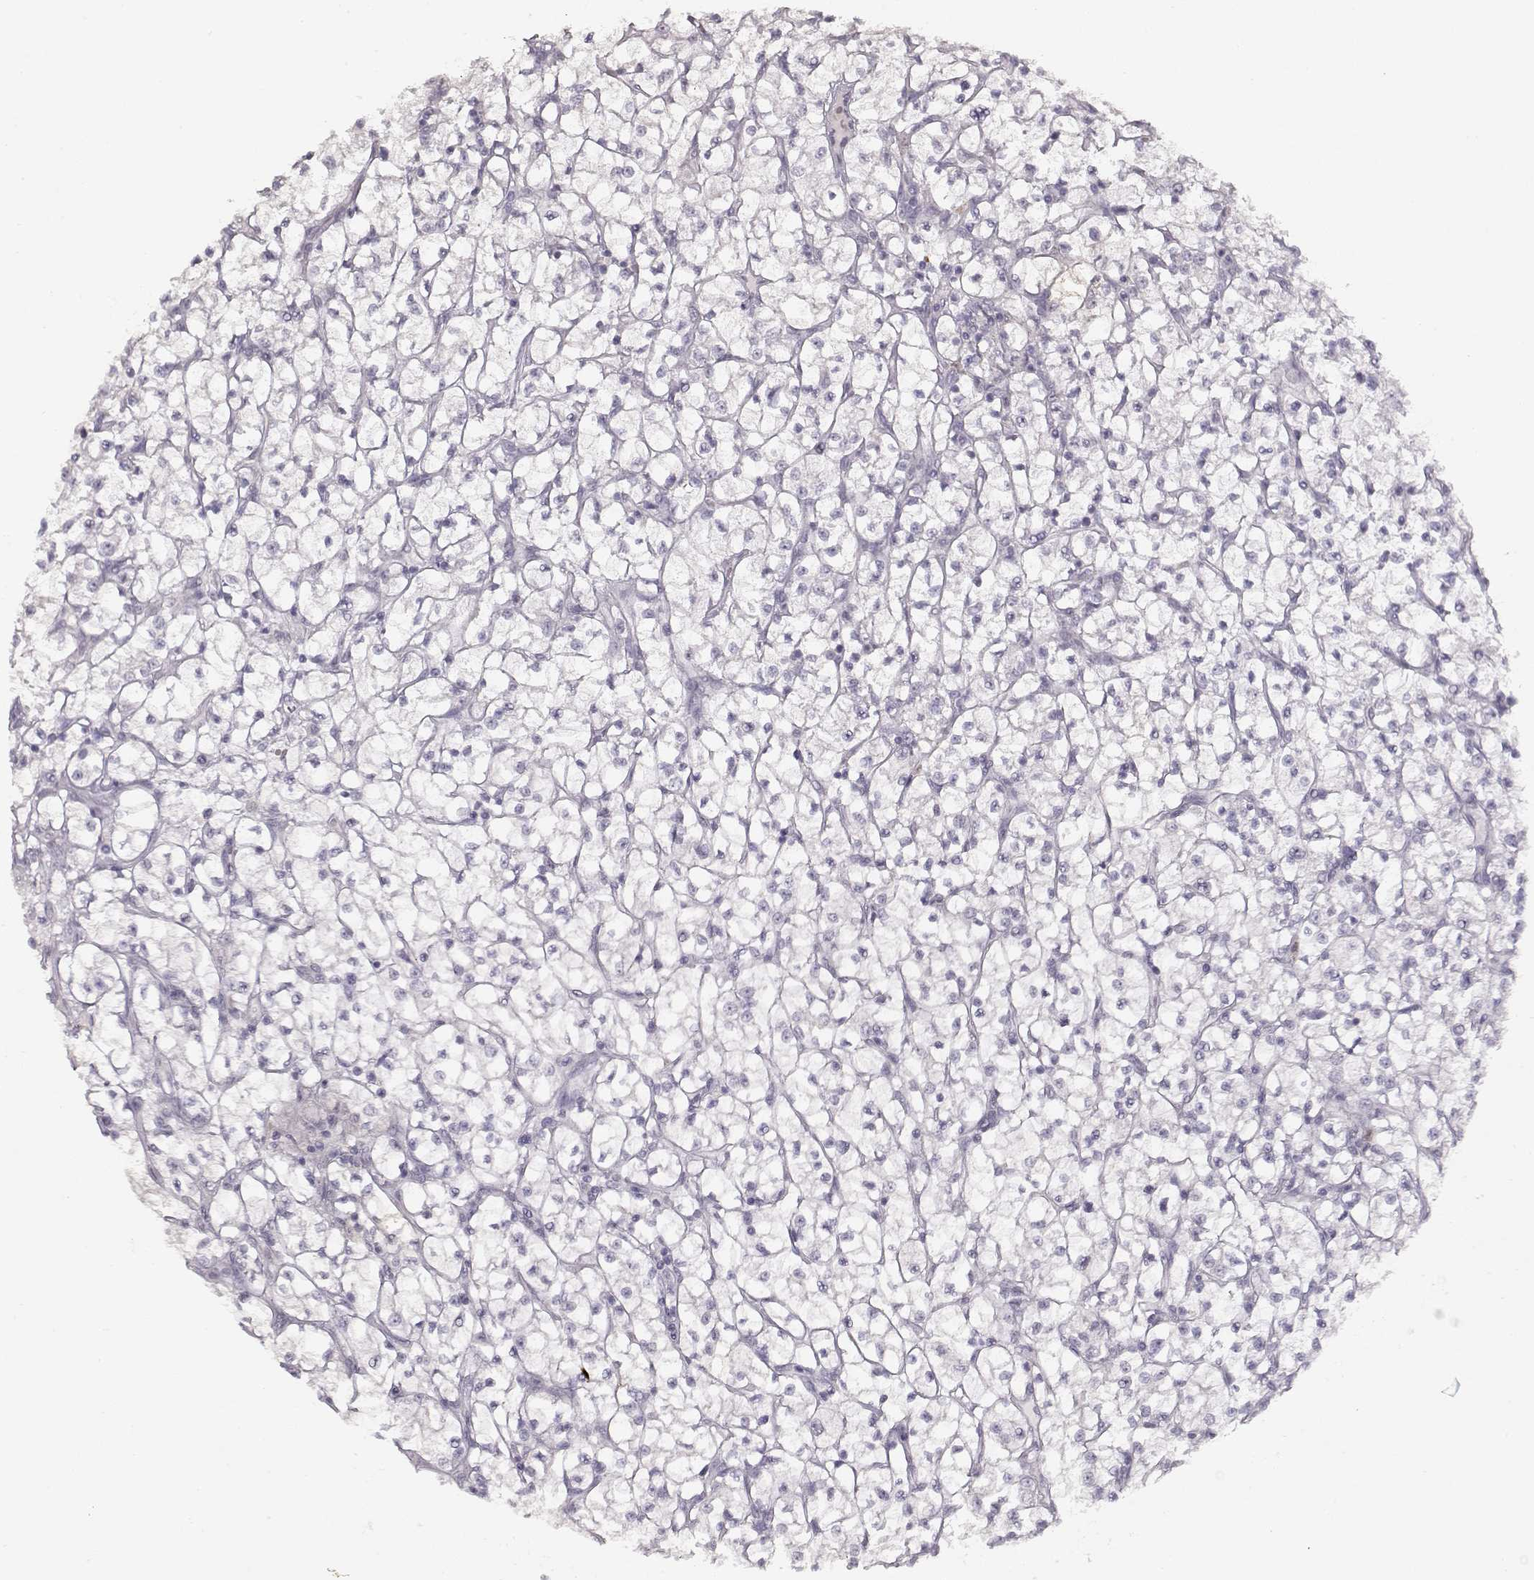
{"staining": {"intensity": "negative", "quantity": "none", "location": "none"}, "tissue": "renal cancer", "cell_type": "Tumor cells", "image_type": "cancer", "snomed": [{"axis": "morphology", "description": "Adenocarcinoma, NOS"}, {"axis": "topography", "description": "Kidney"}], "caption": "An IHC photomicrograph of adenocarcinoma (renal) is shown. There is no staining in tumor cells of adenocarcinoma (renal).", "gene": "S100B", "patient": {"sex": "female", "age": 64}}